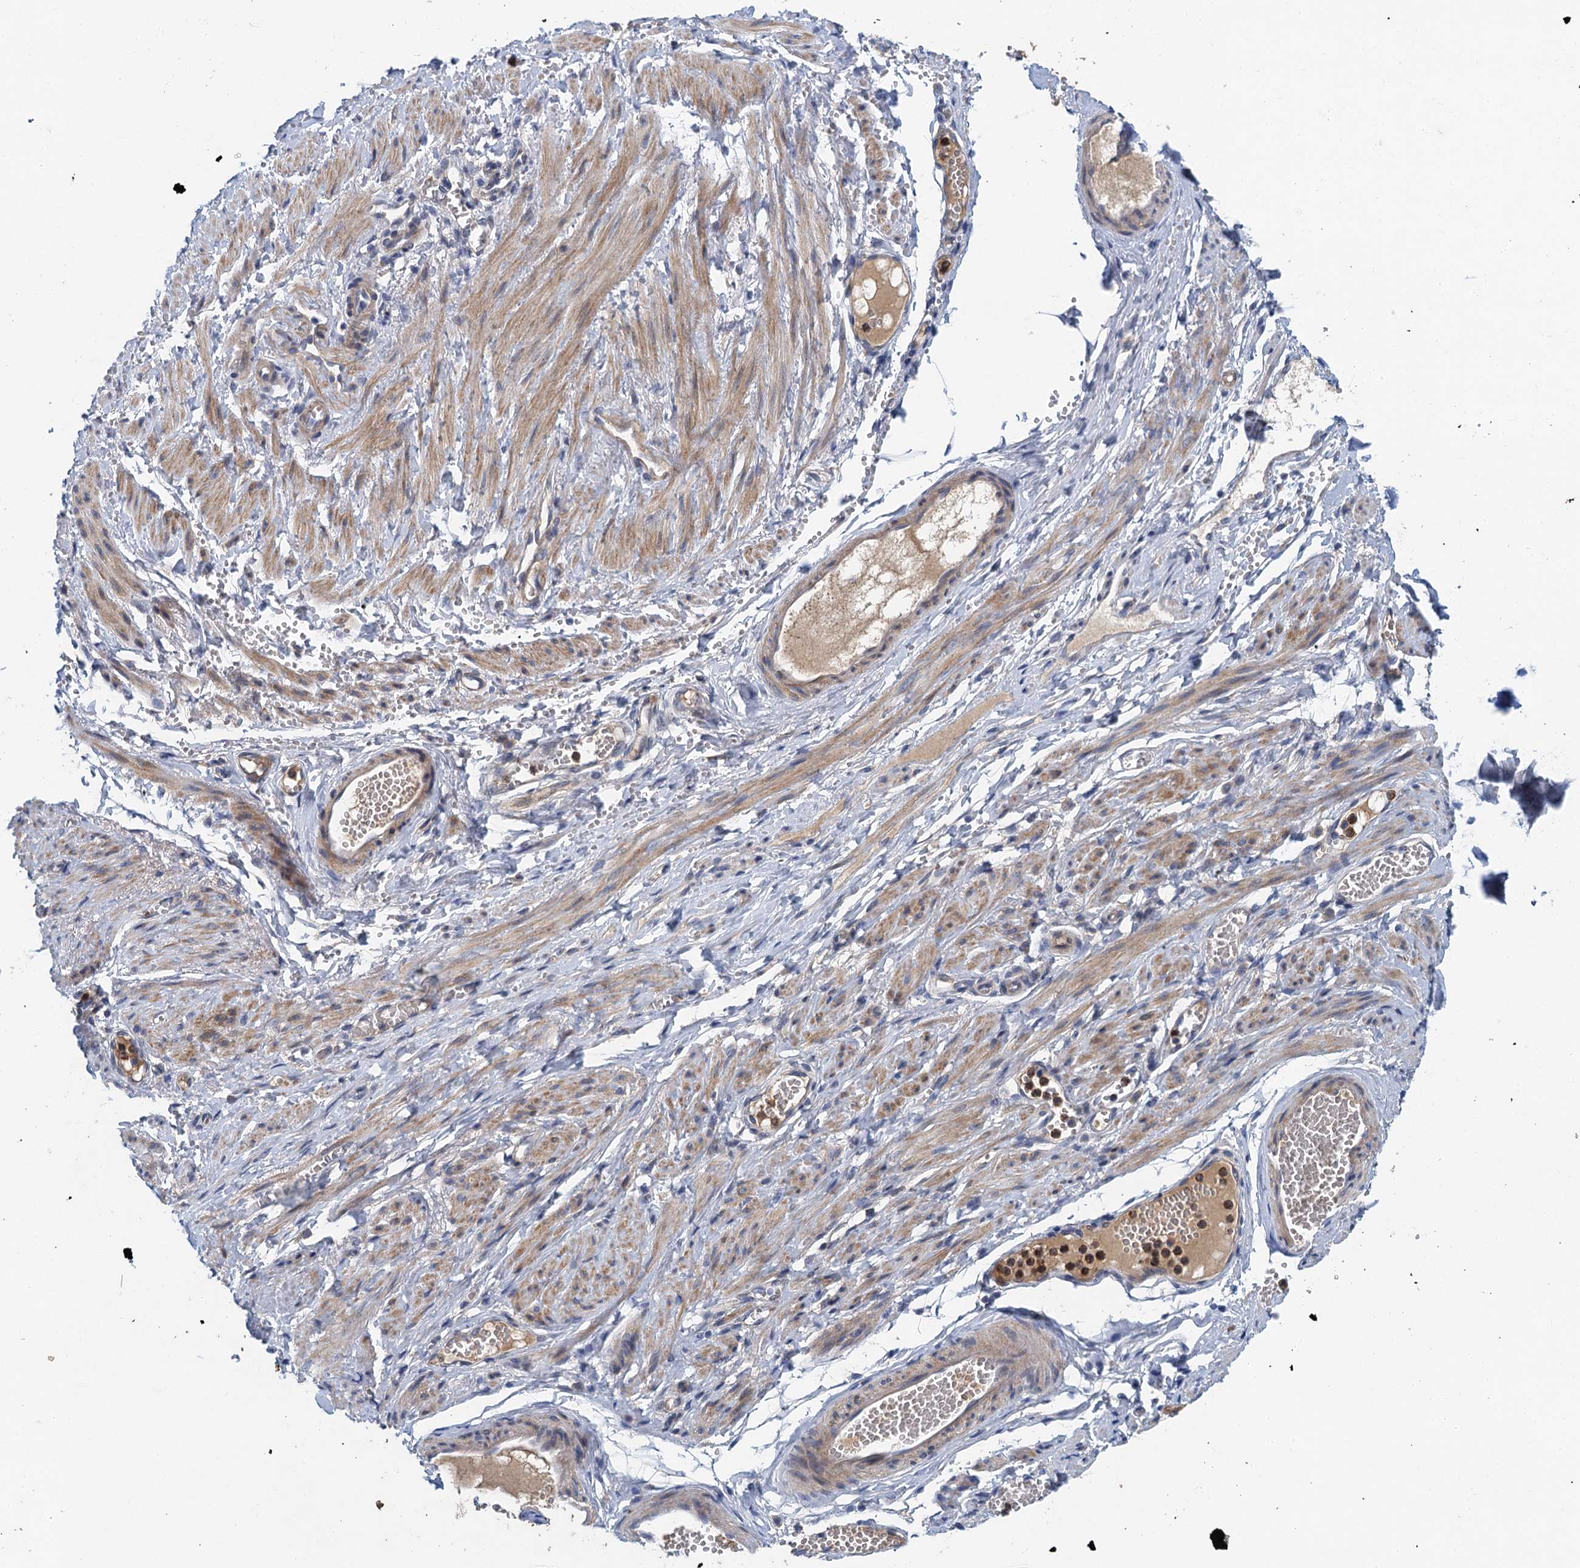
{"staining": {"intensity": "negative", "quantity": "none", "location": "none"}, "tissue": "soft tissue", "cell_type": "Fibroblasts", "image_type": "normal", "snomed": [{"axis": "morphology", "description": "Normal tissue, NOS"}, {"axis": "topography", "description": "Smooth muscle"}, {"axis": "topography", "description": "Peripheral nerve tissue"}], "caption": "Immunohistochemistry (IHC) of benign soft tissue demonstrates no staining in fibroblasts.", "gene": "TPCN1", "patient": {"sex": "female", "age": 39}}